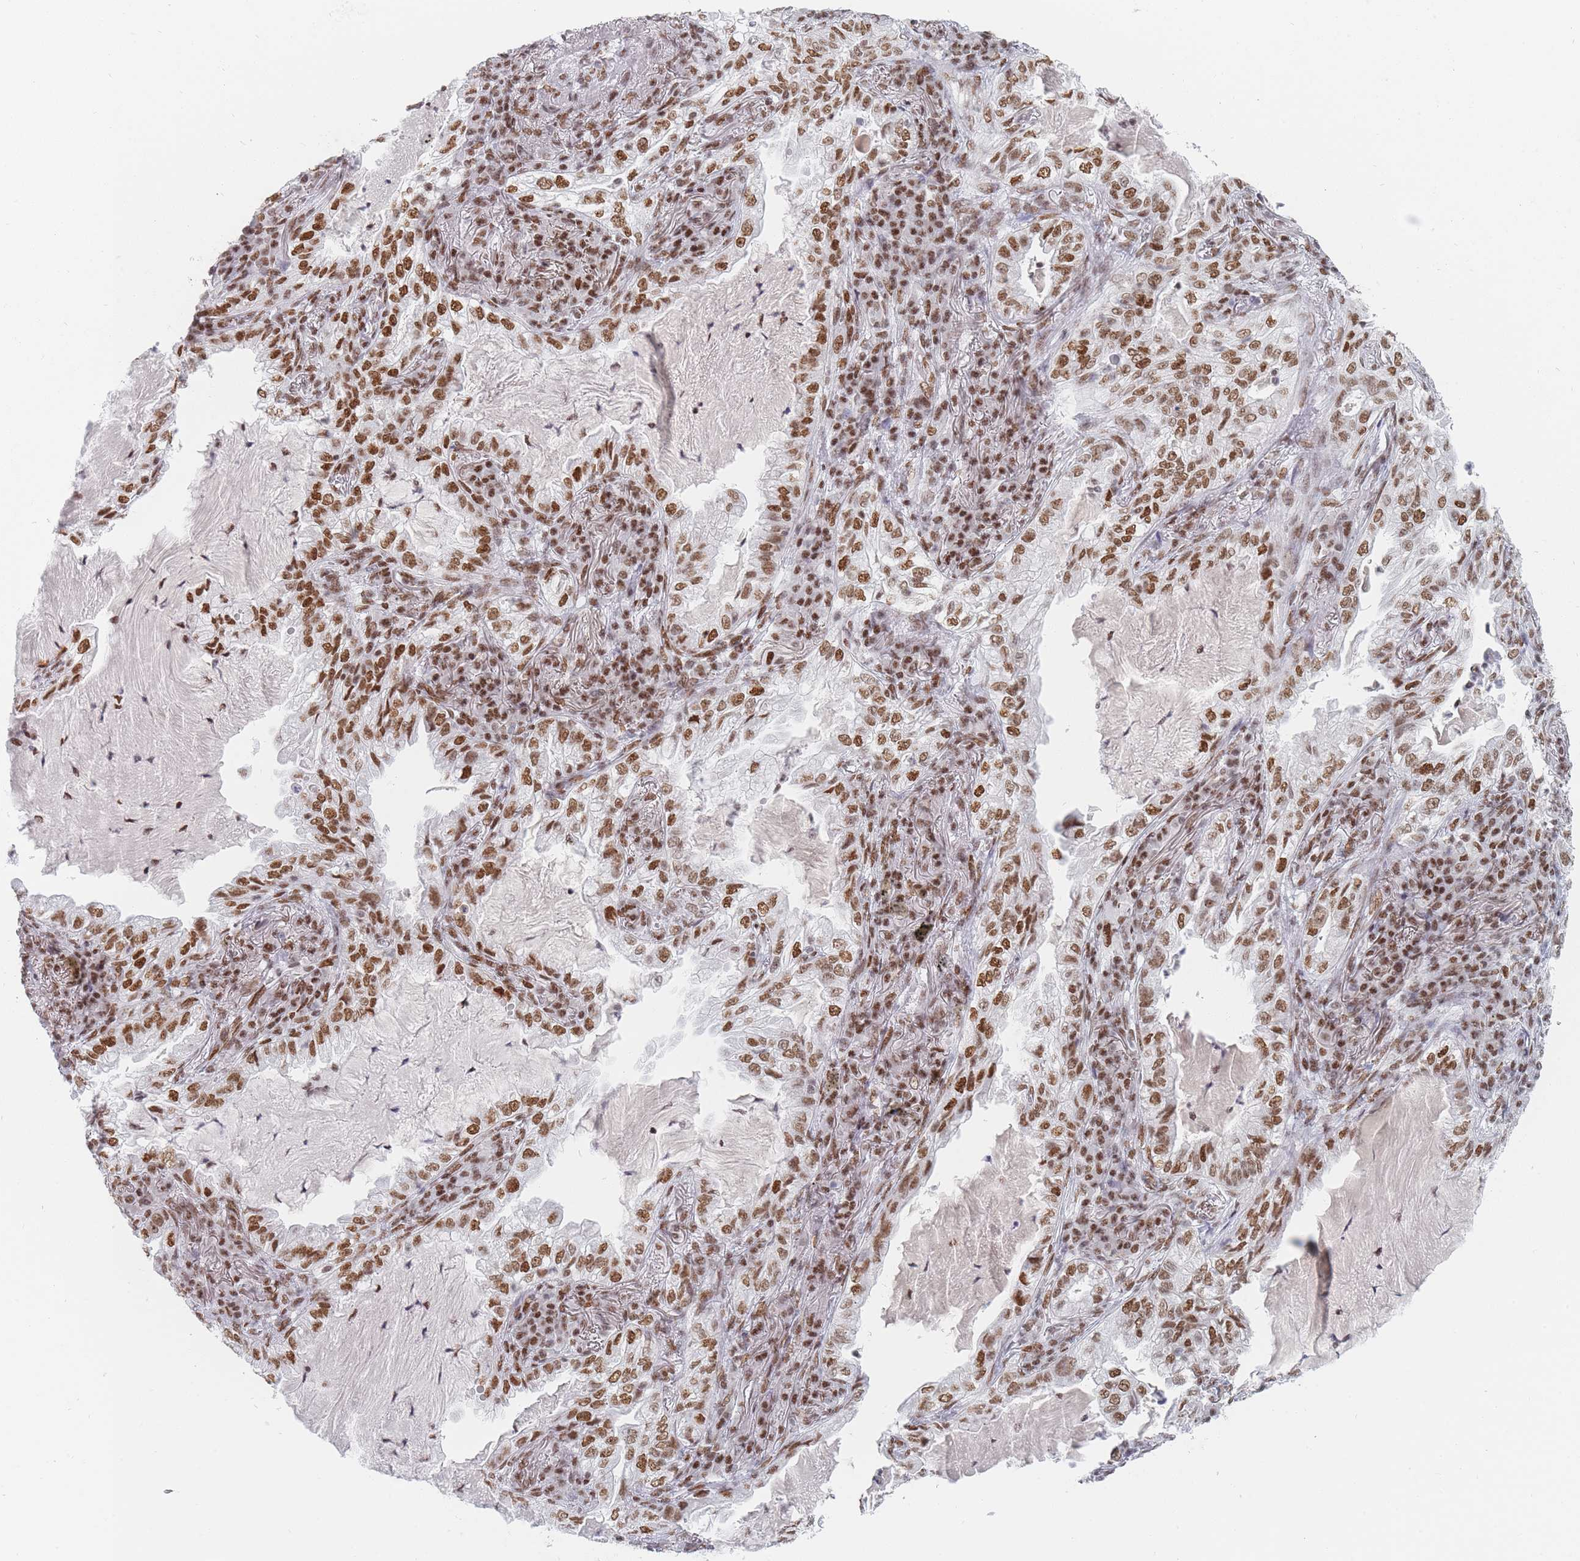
{"staining": {"intensity": "moderate", "quantity": ">75%", "location": "nuclear"}, "tissue": "lung cancer", "cell_type": "Tumor cells", "image_type": "cancer", "snomed": [{"axis": "morphology", "description": "Adenocarcinoma, NOS"}, {"axis": "topography", "description": "Lung"}], "caption": "DAB (3,3'-diaminobenzidine) immunohistochemical staining of lung cancer (adenocarcinoma) shows moderate nuclear protein staining in about >75% of tumor cells. Using DAB (brown) and hematoxylin (blue) stains, captured at high magnification using brightfield microscopy.", "gene": "SAFB2", "patient": {"sex": "female", "age": 73}}